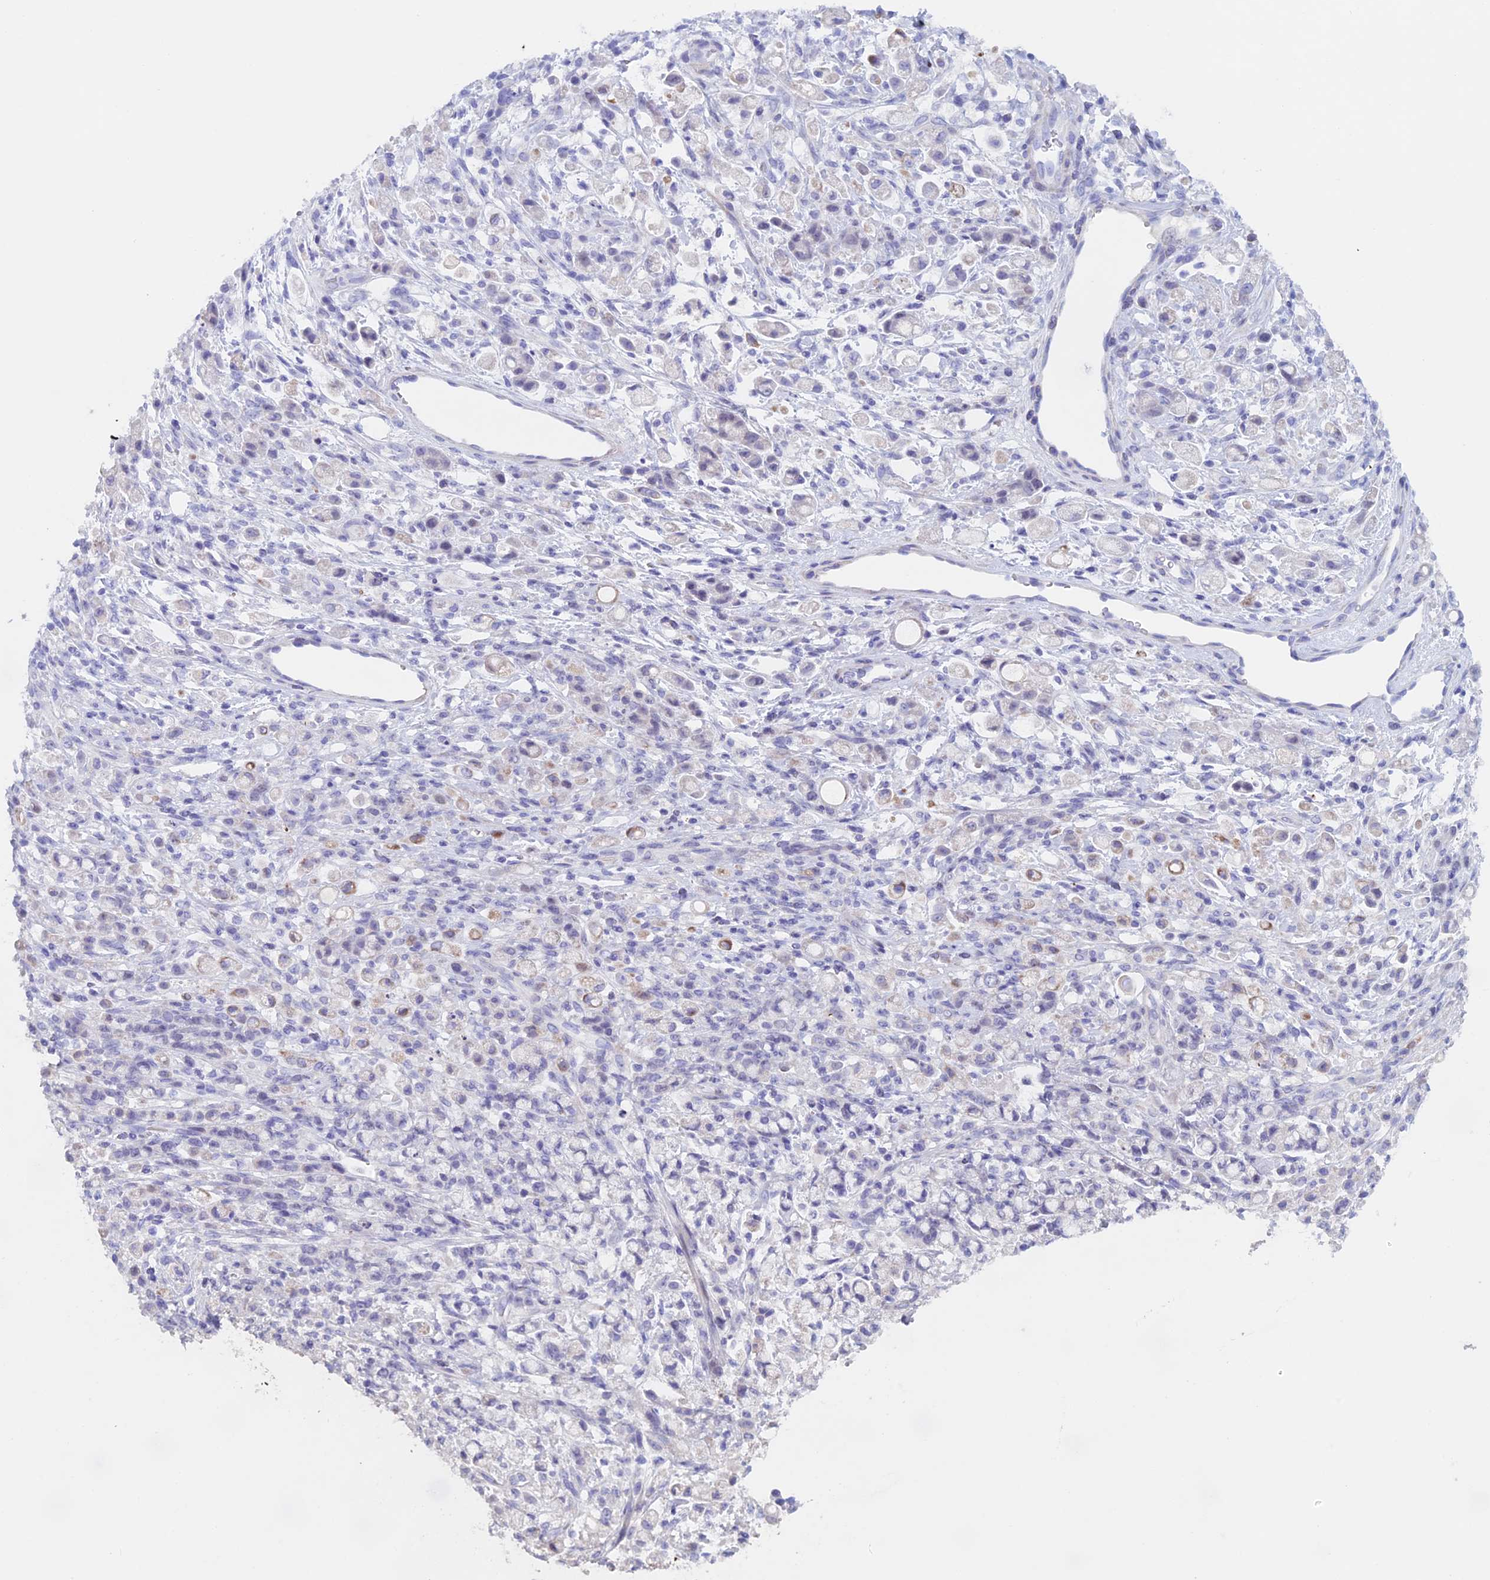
{"staining": {"intensity": "negative", "quantity": "none", "location": "none"}, "tissue": "stomach cancer", "cell_type": "Tumor cells", "image_type": "cancer", "snomed": [{"axis": "morphology", "description": "Adenocarcinoma, NOS"}, {"axis": "topography", "description": "Stomach"}], "caption": "Tumor cells show no significant positivity in stomach cancer (adenocarcinoma). (DAB immunohistochemistry with hematoxylin counter stain).", "gene": "PSMC3IP", "patient": {"sex": "female", "age": 60}}